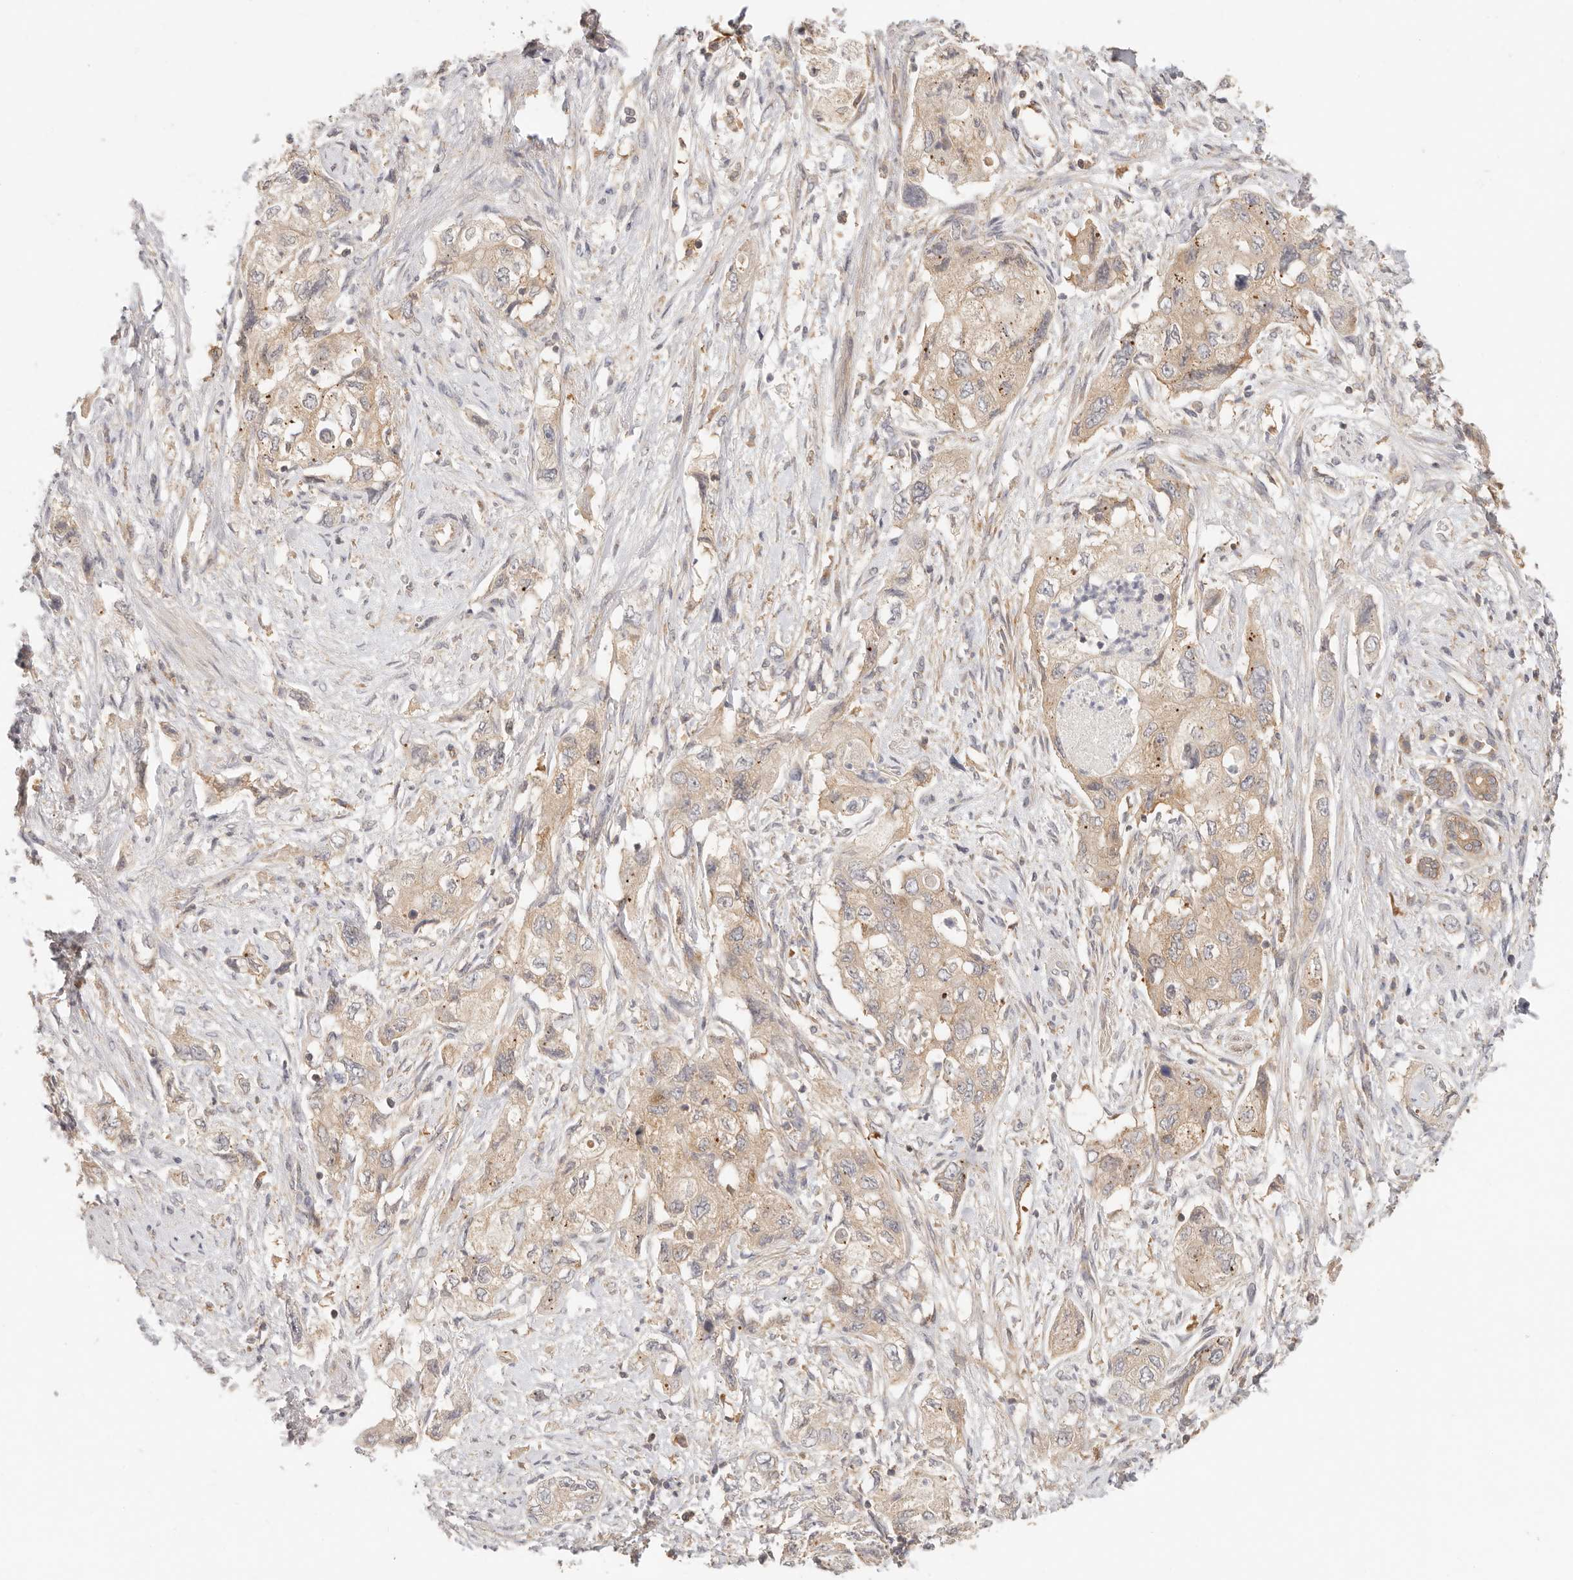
{"staining": {"intensity": "weak", "quantity": ">75%", "location": "cytoplasmic/membranous"}, "tissue": "pancreatic cancer", "cell_type": "Tumor cells", "image_type": "cancer", "snomed": [{"axis": "morphology", "description": "Adenocarcinoma, NOS"}, {"axis": "topography", "description": "Pancreas"}], "caption": "A brown stain labels weak cytoplasmic/membranous positivity of a protein in adenocarcinoma (pancreatic) tumor cells.", "gene": "DTNBP1", "patient": {"sex": "female", "age": 73}}